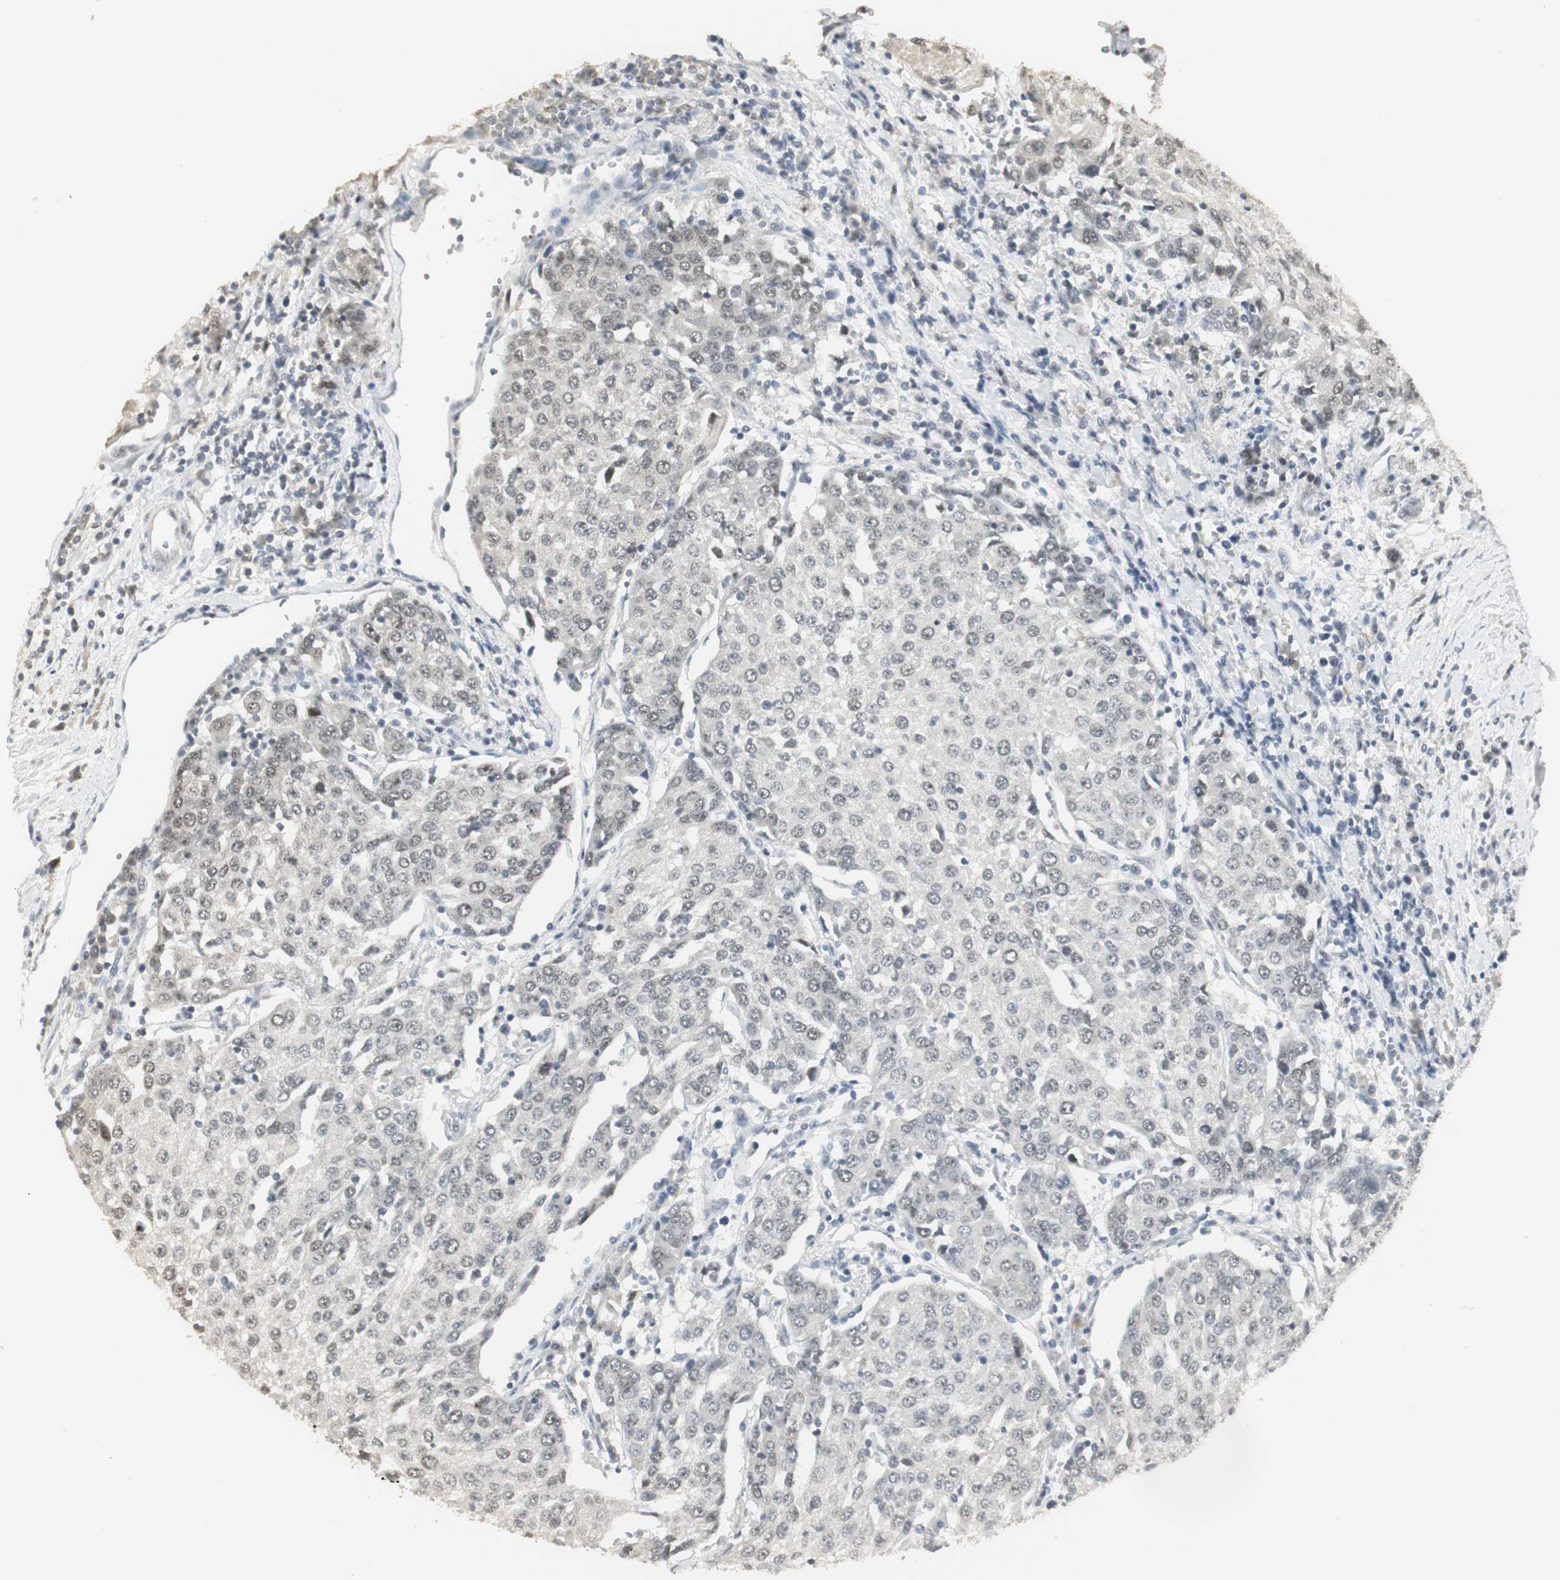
{"staining": {"intensity": "weak", "quantity": "<25%", "location": "nuclear"}, "tissue": "urothelial cancer", "cell_type": "Tumor cells", "image_type": "cancer", "snomed": [{"axis": "morphology", "description": "Urothelial carcinoma, High grade"}, {"axis": "topography", "description": "Urinary bladder"}], "caption": "A histopathology image of human high-grade urothelial carcinoma is negative for staining in tumor cells.", "gene": "ELOA", "patient": {"sex": "female", "age": 85}}